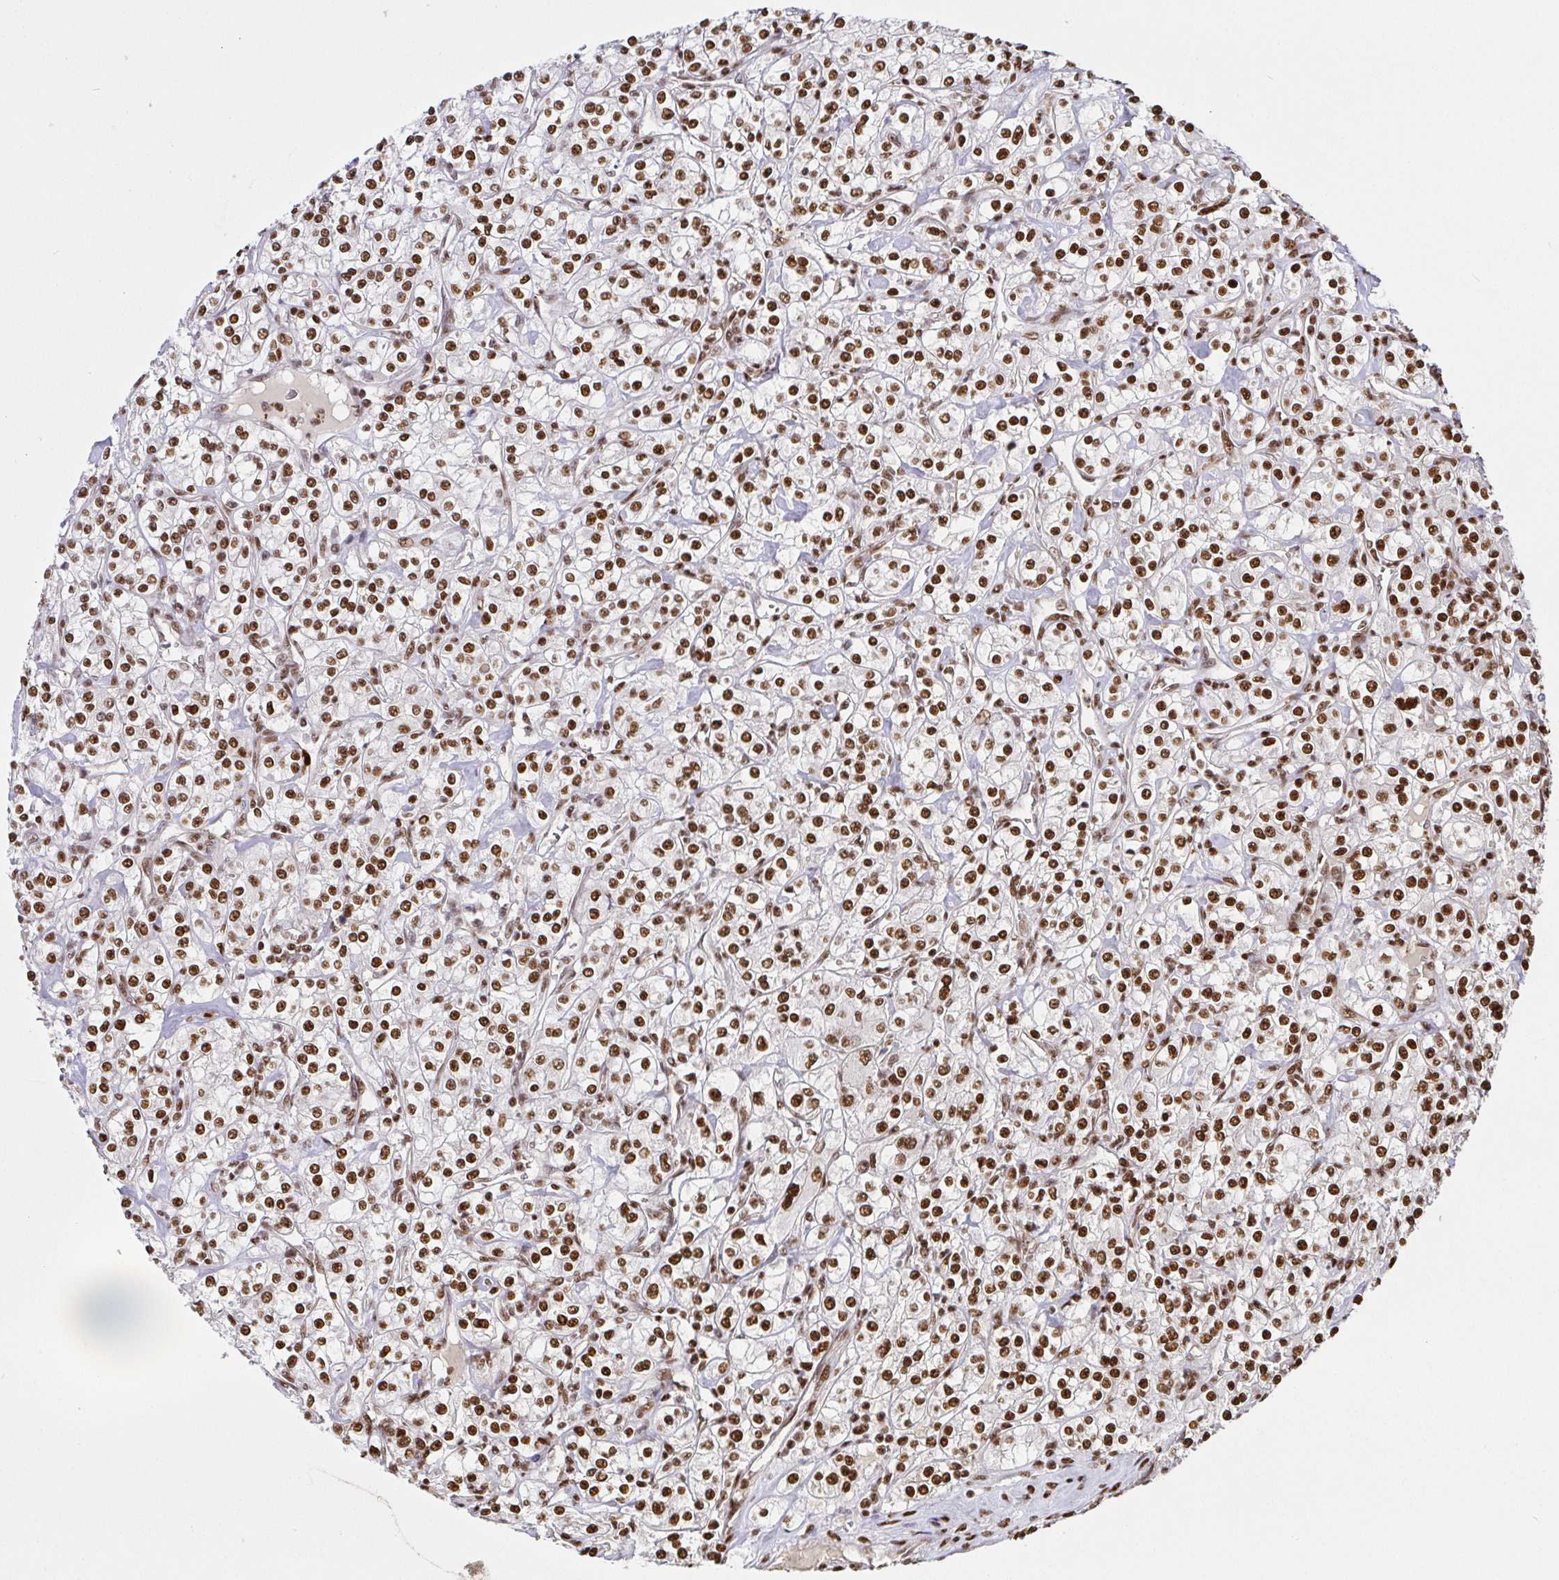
{"staining": {"intensity": "strong", "quantity": ">75%", "location": "nuclear"}, "tissue": "renal cancer", "cell_type": "Tumor cells", "image_type": "cancer", "snomed": [{"axis": "morphology", "description": "Adenocarcinoma, NOS"}, {"axis": "topography", "description": "Kidney"}], "caption": "Renal cancer tissue shows strong nuclear expression in about >75% of tumor cells", "gene": "SP3", "patient": {"sex": "male", "age": 77}}